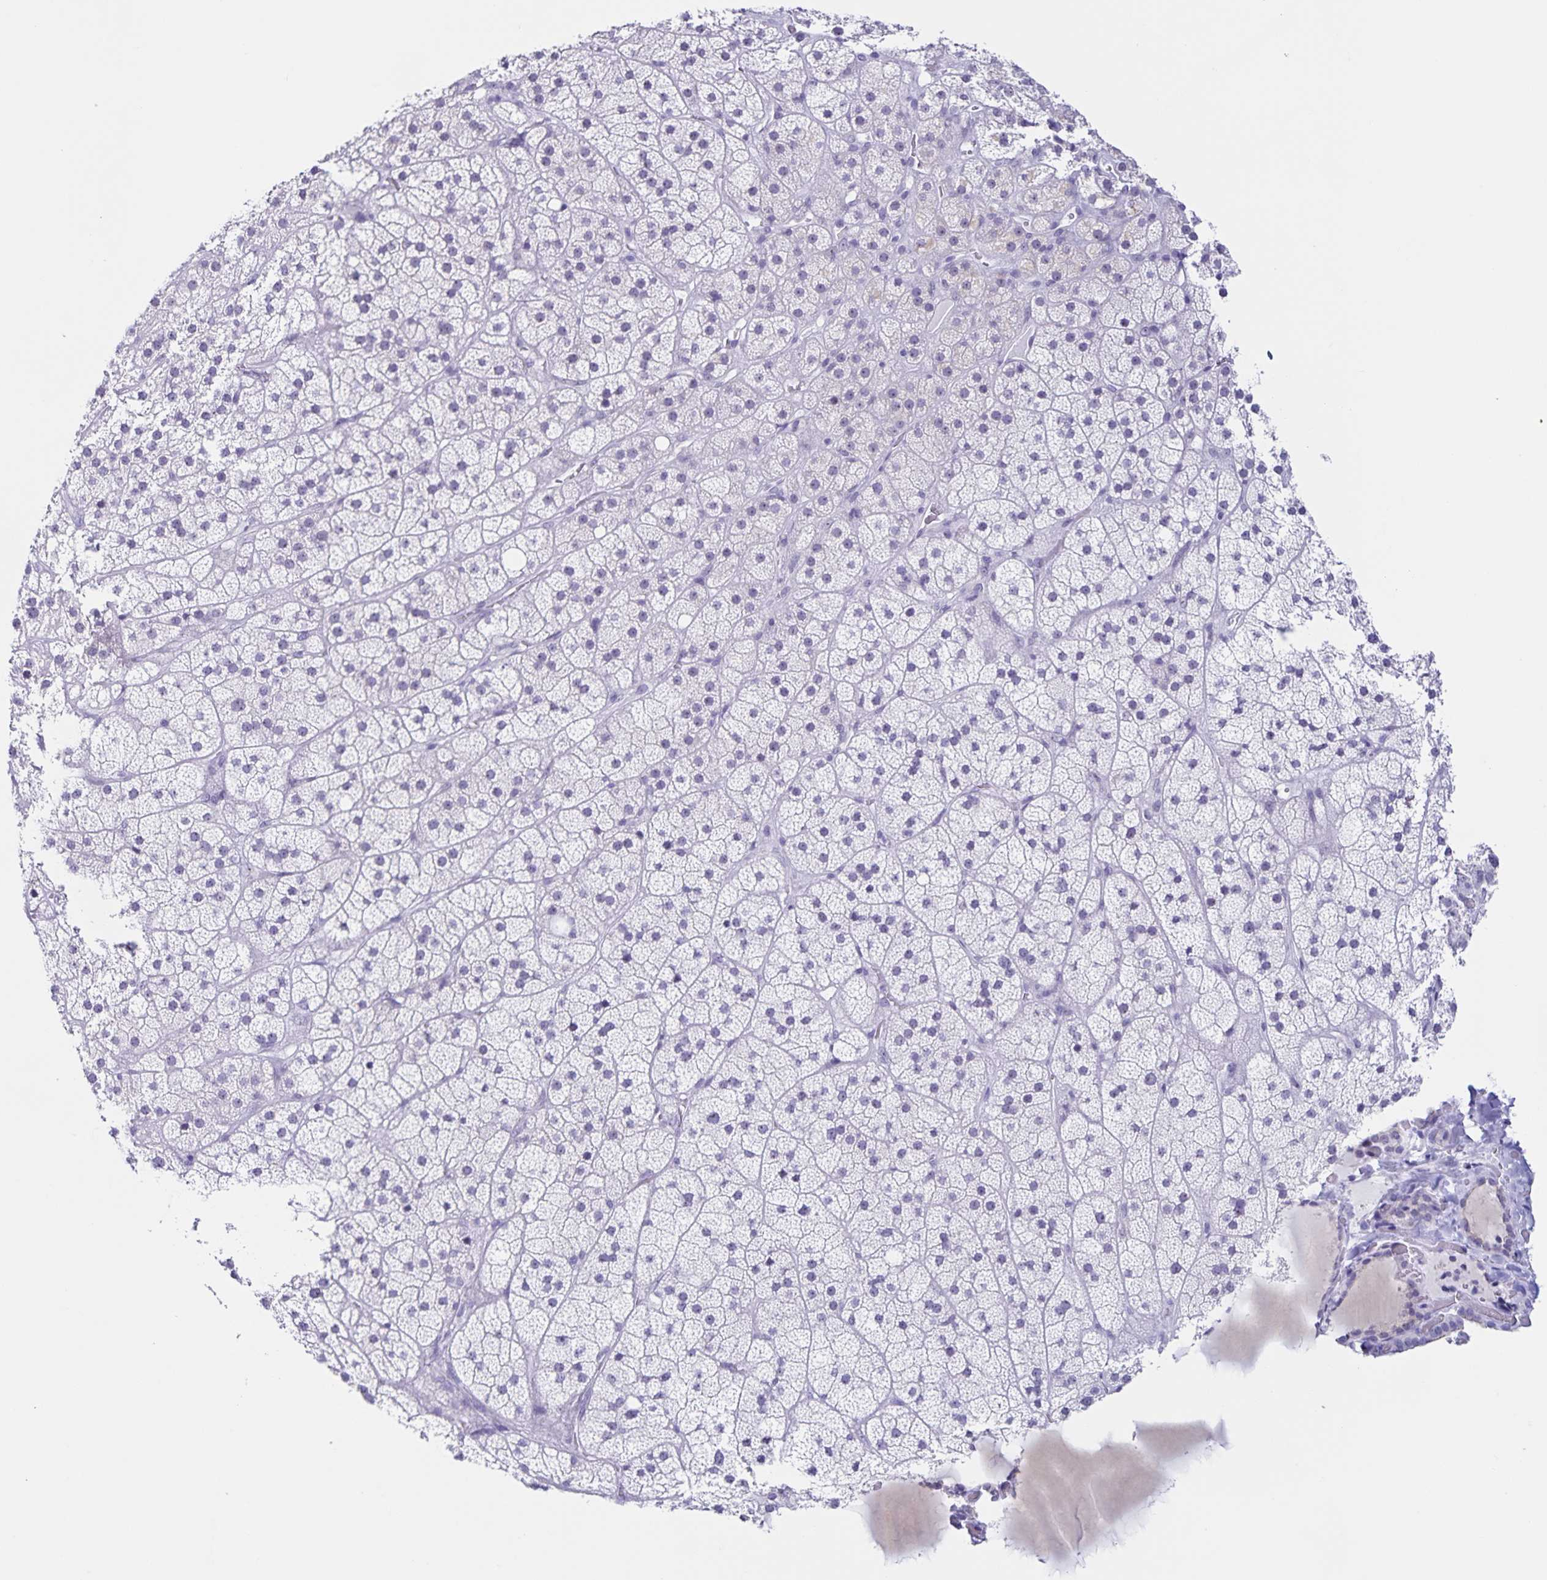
{"staining": {"intensity": "negative", "quantity": "none", "location": "none"}, "tissue": "adrenal gland", "cell_type": "Glandular cells", "image_type": "normal", "snomed": [{"axis": "morphology", "description": "Normal tissue, NOS"}, {"axis": "topography", "description": "Adrenal gland"}], "caption": "Image shows no significant protein positivity in glandular cells of benign adrenal gland.", "gene": "FAM170A", "patient": {"sex": "male", "age": 57}}